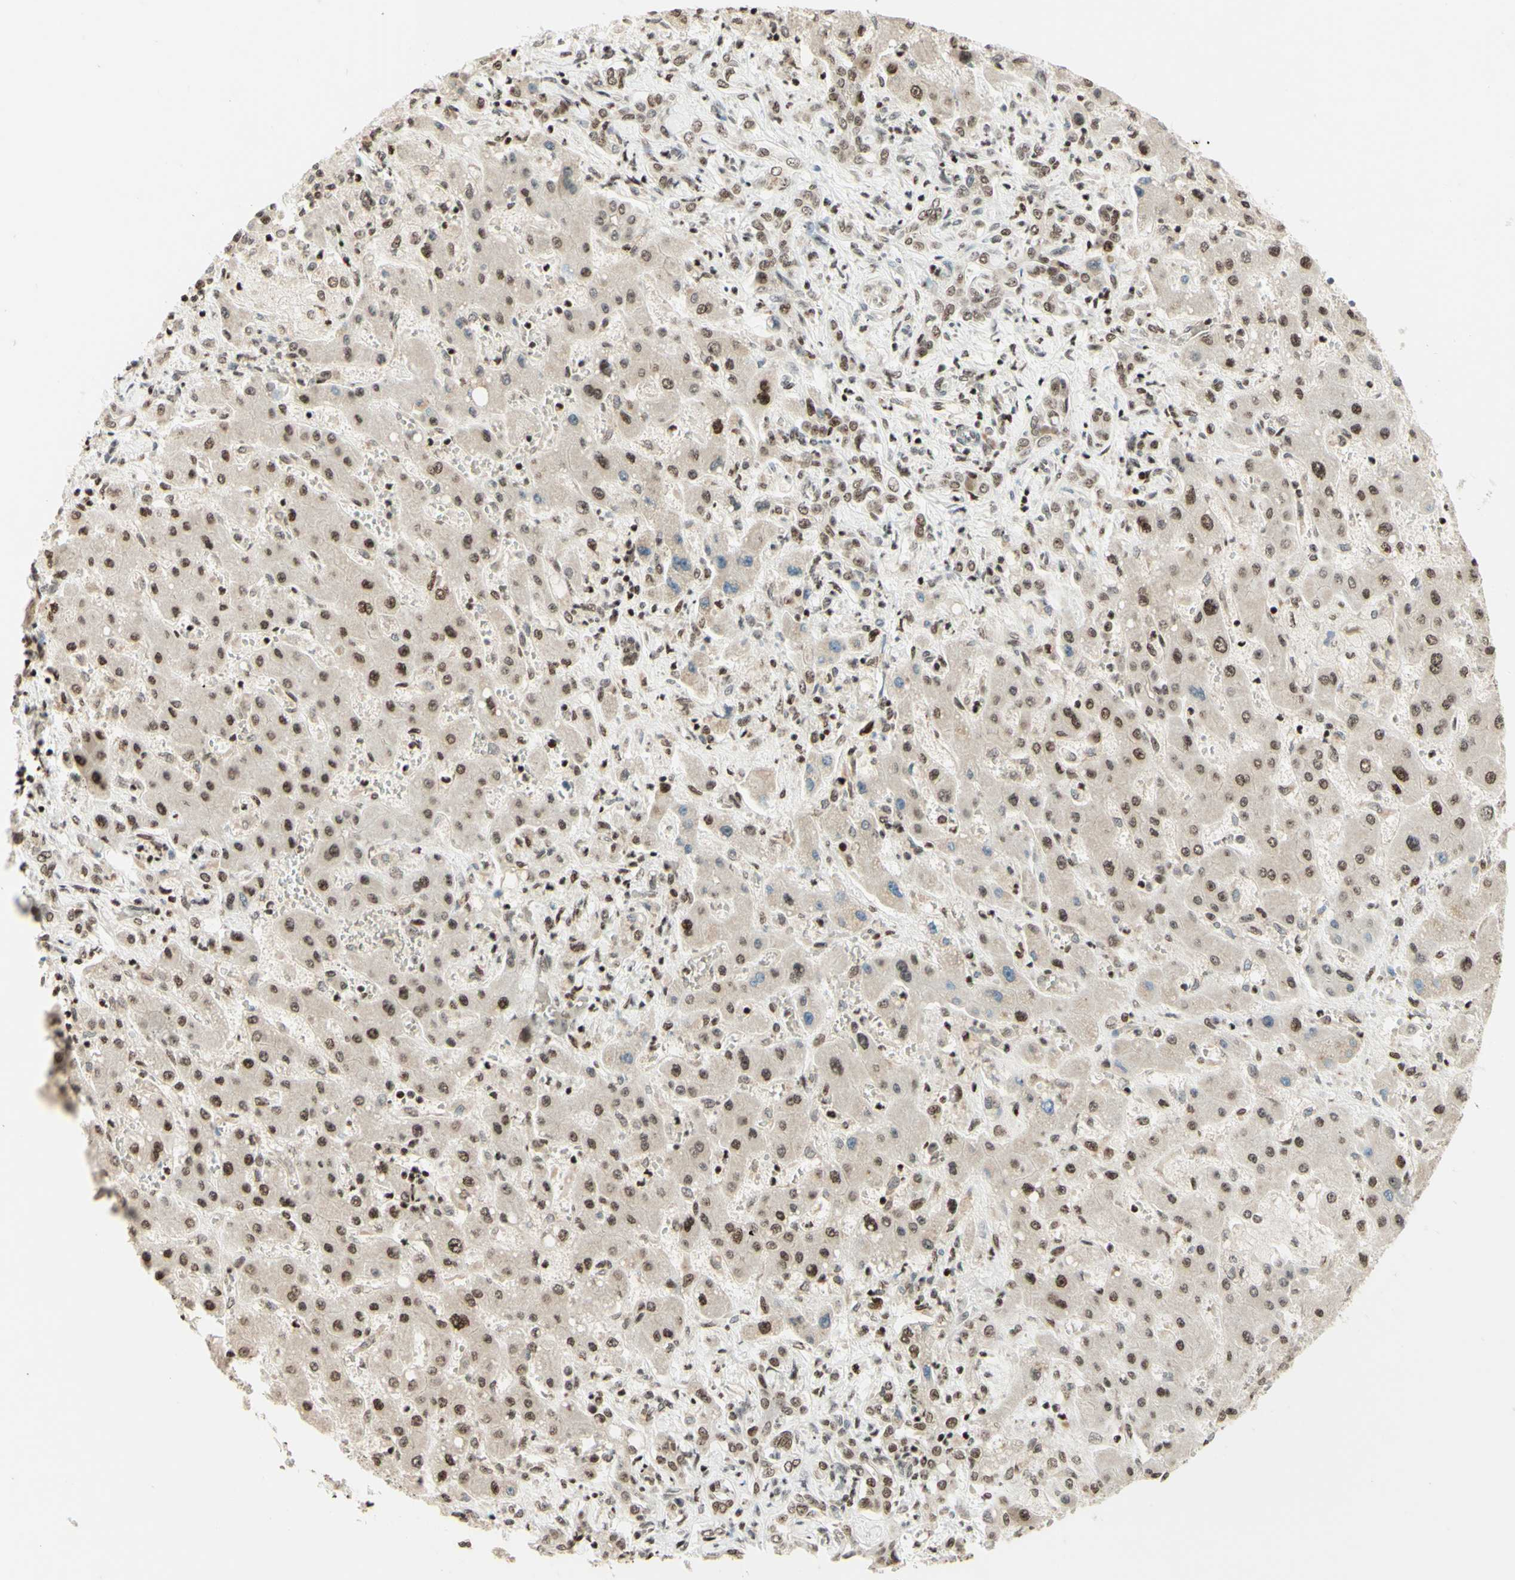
{"staining": {"intensity": "moderate", "quantity": ">75%", "location": "cytoplasmic/membranous,nuclear"}, "tissue": "liver cancer", "cell_type": "Tumor cells", "image_type": "cancer", "snomed": [{"axis": "morphology", "description": "Cholangiocarcinoma"}, {"axis": "topography", "description": "Liver"}], "caption": "Cholangiocarcinoma (liver) was stained to show a protein in brown. There is medium levels of moderate cytoplasmic/membranous and nuclear staining in approximately >75% of tumor cells. Nuclei are stained in blue.", "gene": "CDKL5", "patient": {"sex": "male", "age": 50}}